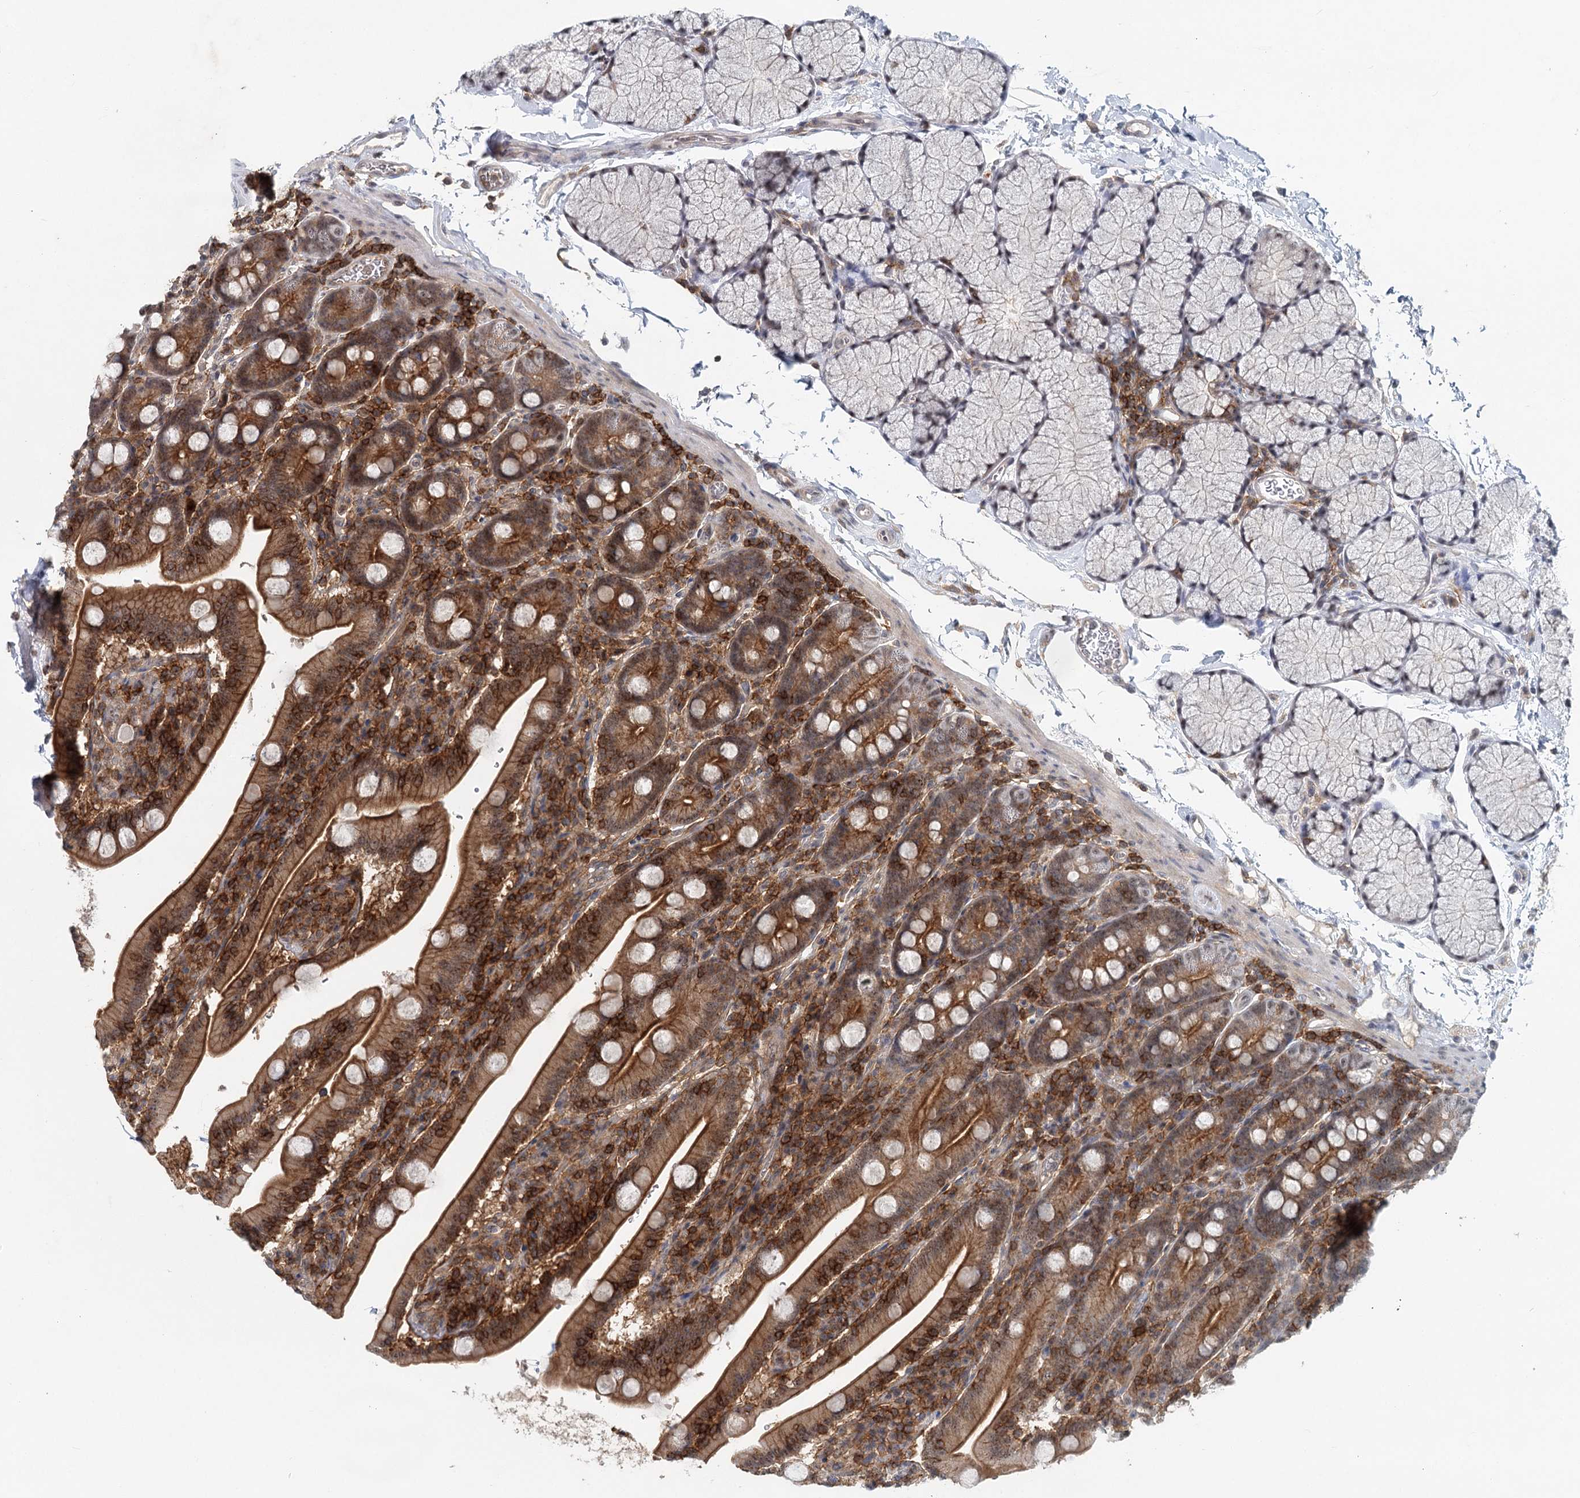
{"staining": {"intensity": "moderate", "quantity": ">75%", "location": "cytoplasmic/membranous"}, "tissue": "duodenum", "cell_type": "Glandular cells", "image_type": "normal", "snomed": [{"axis": "morphology", "description": "Normal tissue, NOS"}, {"axis": "topography", "description": "Duodenum"}], "caption": "IHC of benign duodenum displays medium levels of moderate cytoplasmic/membranous positivity in approximately >75% of glandular cells. The staining is performed using DAB (3,3'-diaminobenzidine) brown chromogen to label protein expression. The nuclei are counter-stained blue using hematoxylin.", "gene": "CDC42SE2", "patient": {"sex": "male", "age": 35}}